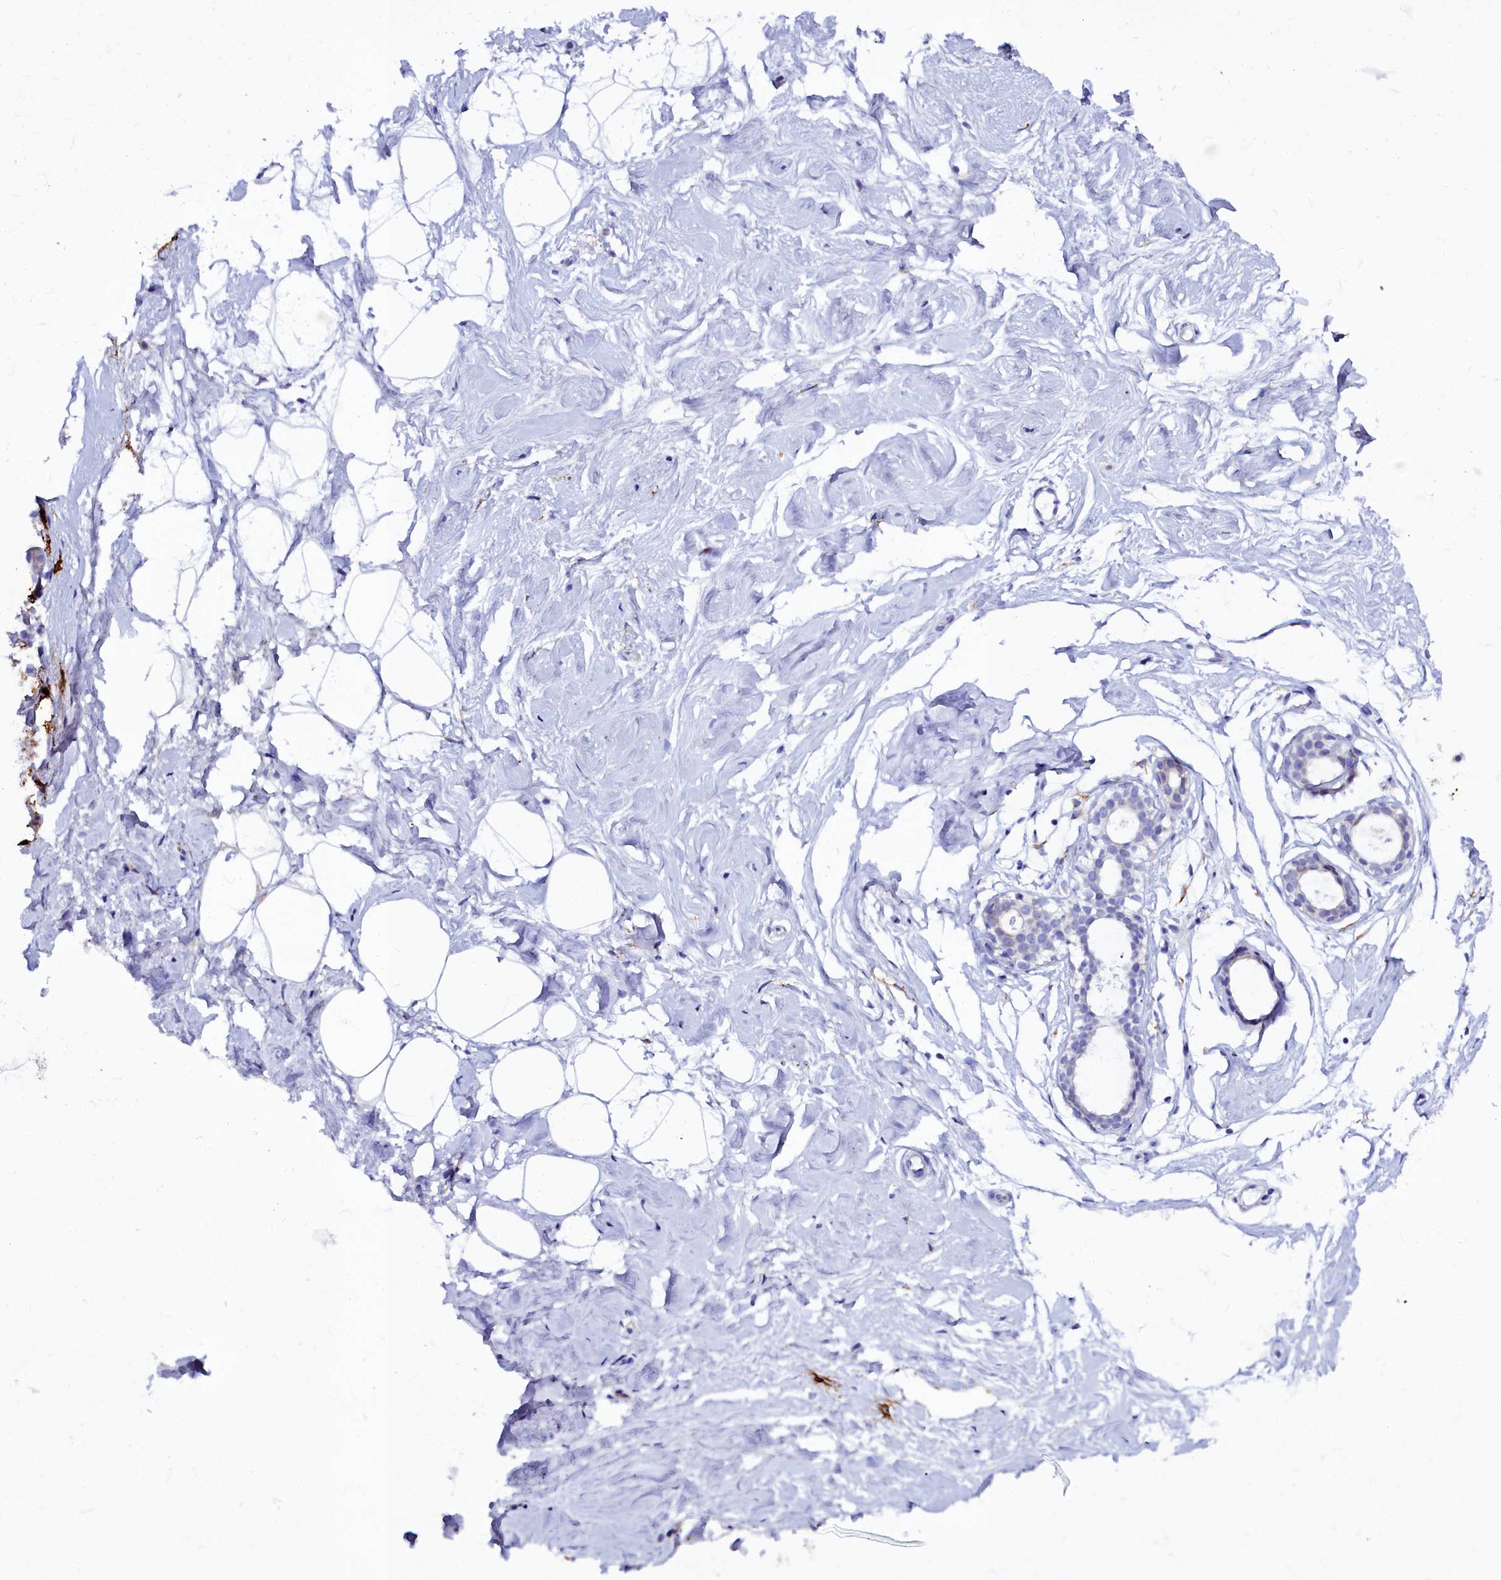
{"staining": {"intensity": "negative", "quantity": "none", "location": "none"}, "tissue": "breast", "cell_type": "Adipocytes", "image_type": "normal", "snomed": [{"axis": "morphology", "description": "Normal tissue, NOS"}, {"axis": "morphology", "description": "Adenoma, NOS"}, {"axis": "topography", "description": "Breast"}], "caption": "Adipocytes show no significant protein staining in unremarkable breast. Brightfield microscopy of immunohistochemistry (IHC) stained with DAB (3,3'-diaminobenzidine) (brown) and hematoxylin (blue), captured at high magnification.", "gene": "TXNDC5", "patient": {"sex": "female", "age": 23}}